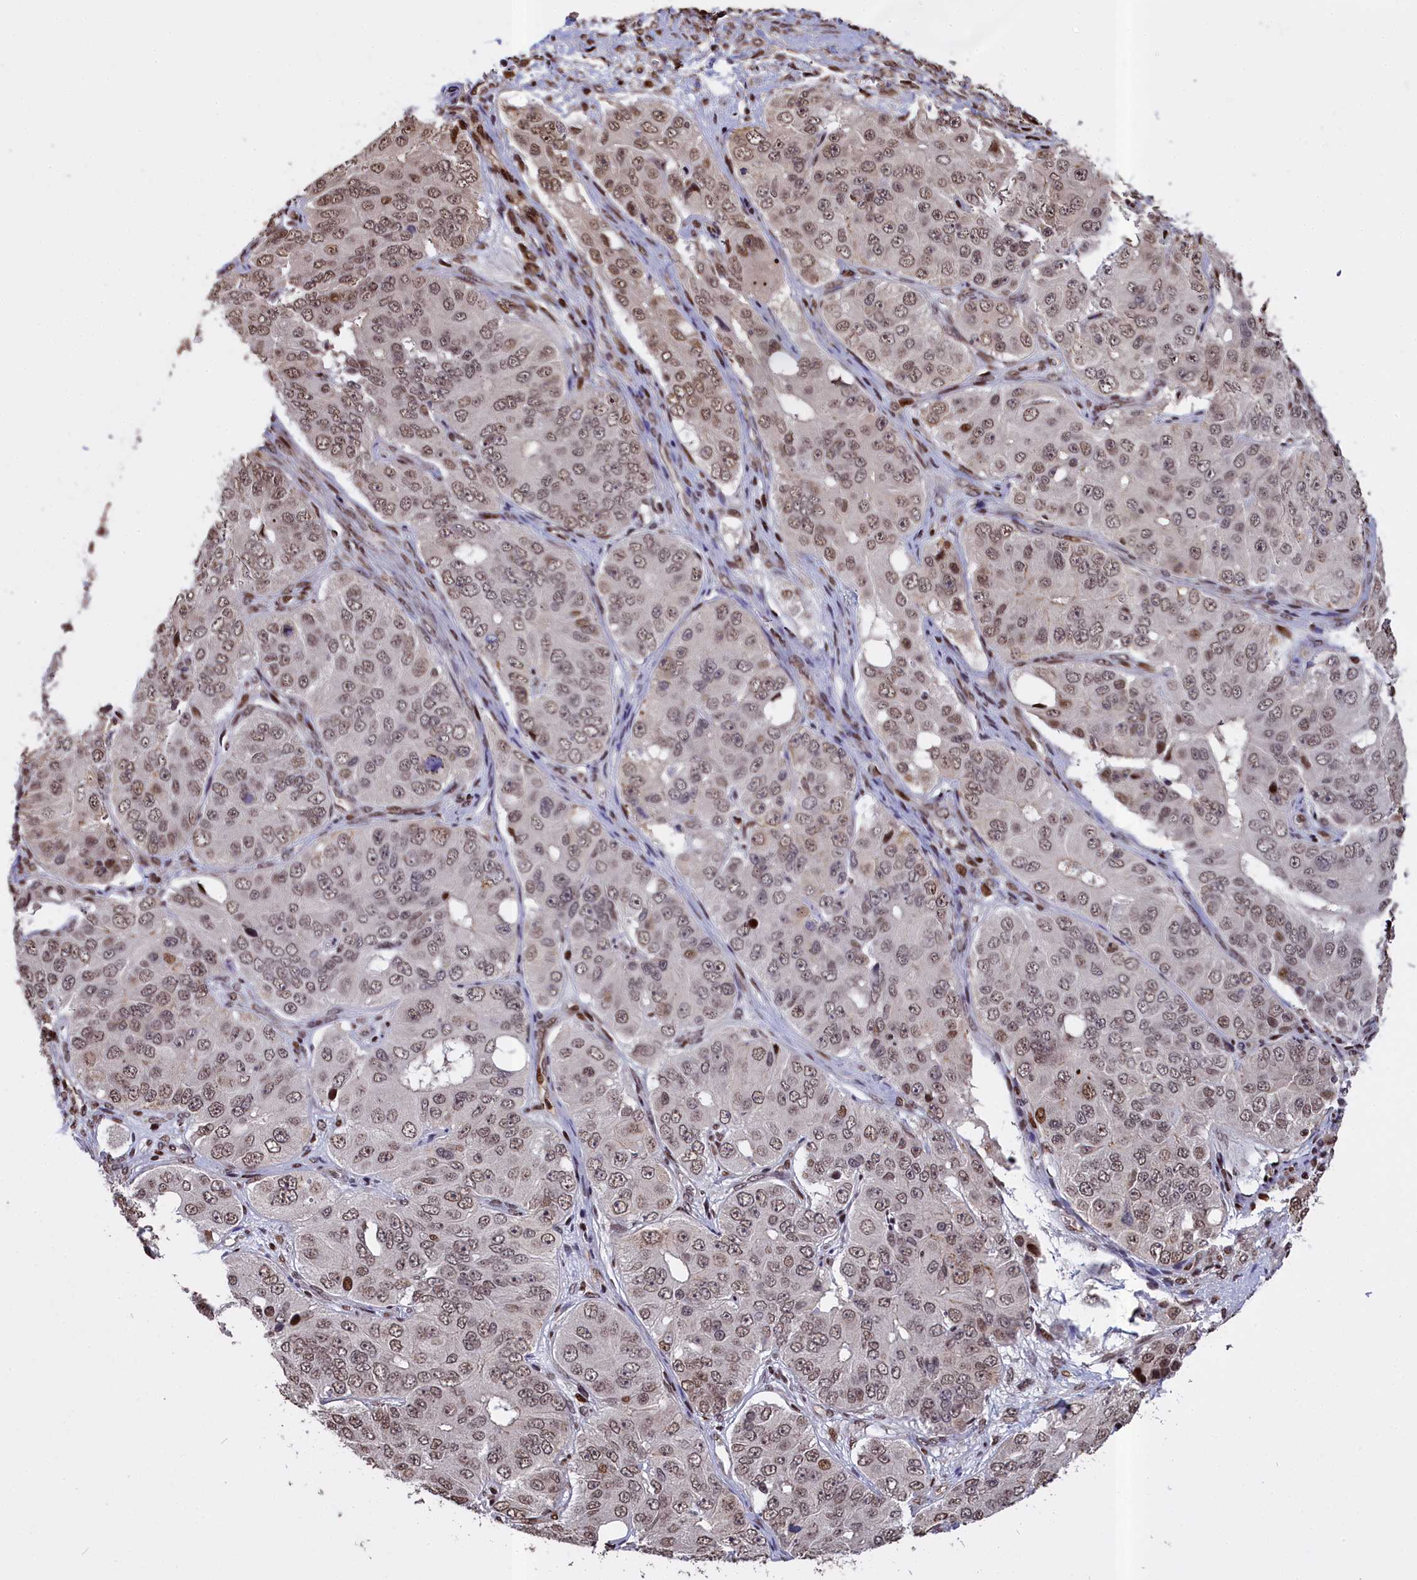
{"staining": {"intensity": "moderate", "quantity": "25%-75%", "location": "nuclear"}, "tissue": "ovarian cancer", "cell_type": "Tumor cells", "image_type": "cancer", "snomed": [{"axis": "morphology", "description": "Carcinoma, endometroid"}, {"axis": "topography", "description": "Ovary"}], "caption": "Immunohistochemical staining of ovarian endometroid carcinoma demonstrates medium levels of moderate nuclear positivity in approximately 25%-75% of tumor cells.", "gene": "RELB", "patient": {"sex": "female", "age": 51}}